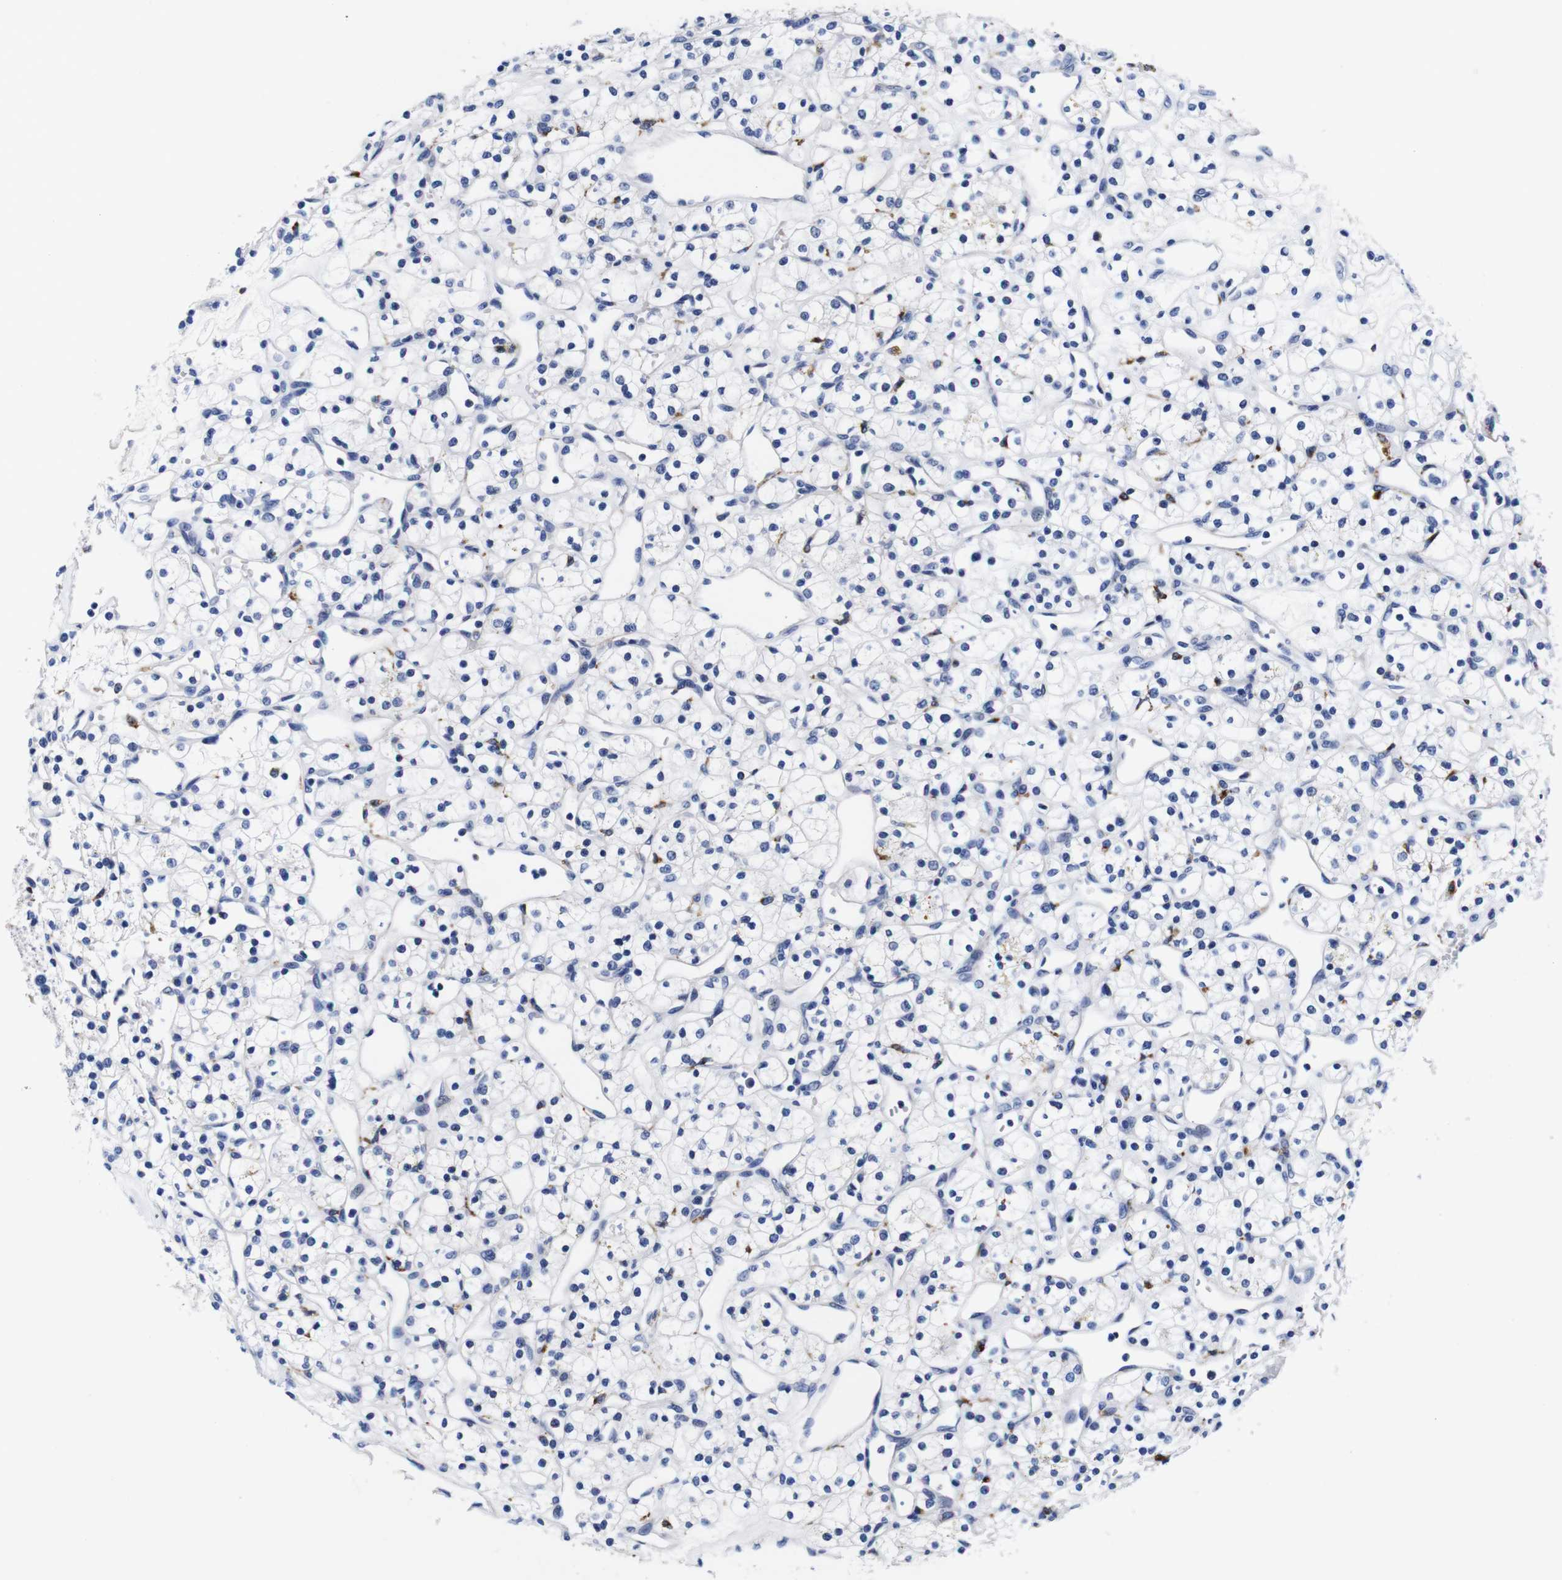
{"staining": {"intensity": "negative", "quantity": "none", "location": "none"}, "tissue": "renal cancer", "cell_type": "Tumor cells", "image_type": "cancer", "snomed": [{"axis": "morphology", "description": "Adenocarcinoma, NOS"}, {"axis": "topography", "description": "Kidney"}], "caption": "A photomicrograph of adenocarcinoma (renal) stained for a protein exhibits no brown staining in tumor cells.", "gene": "HLA-DMB", "patient": {"sex": "female", "age": 60}}